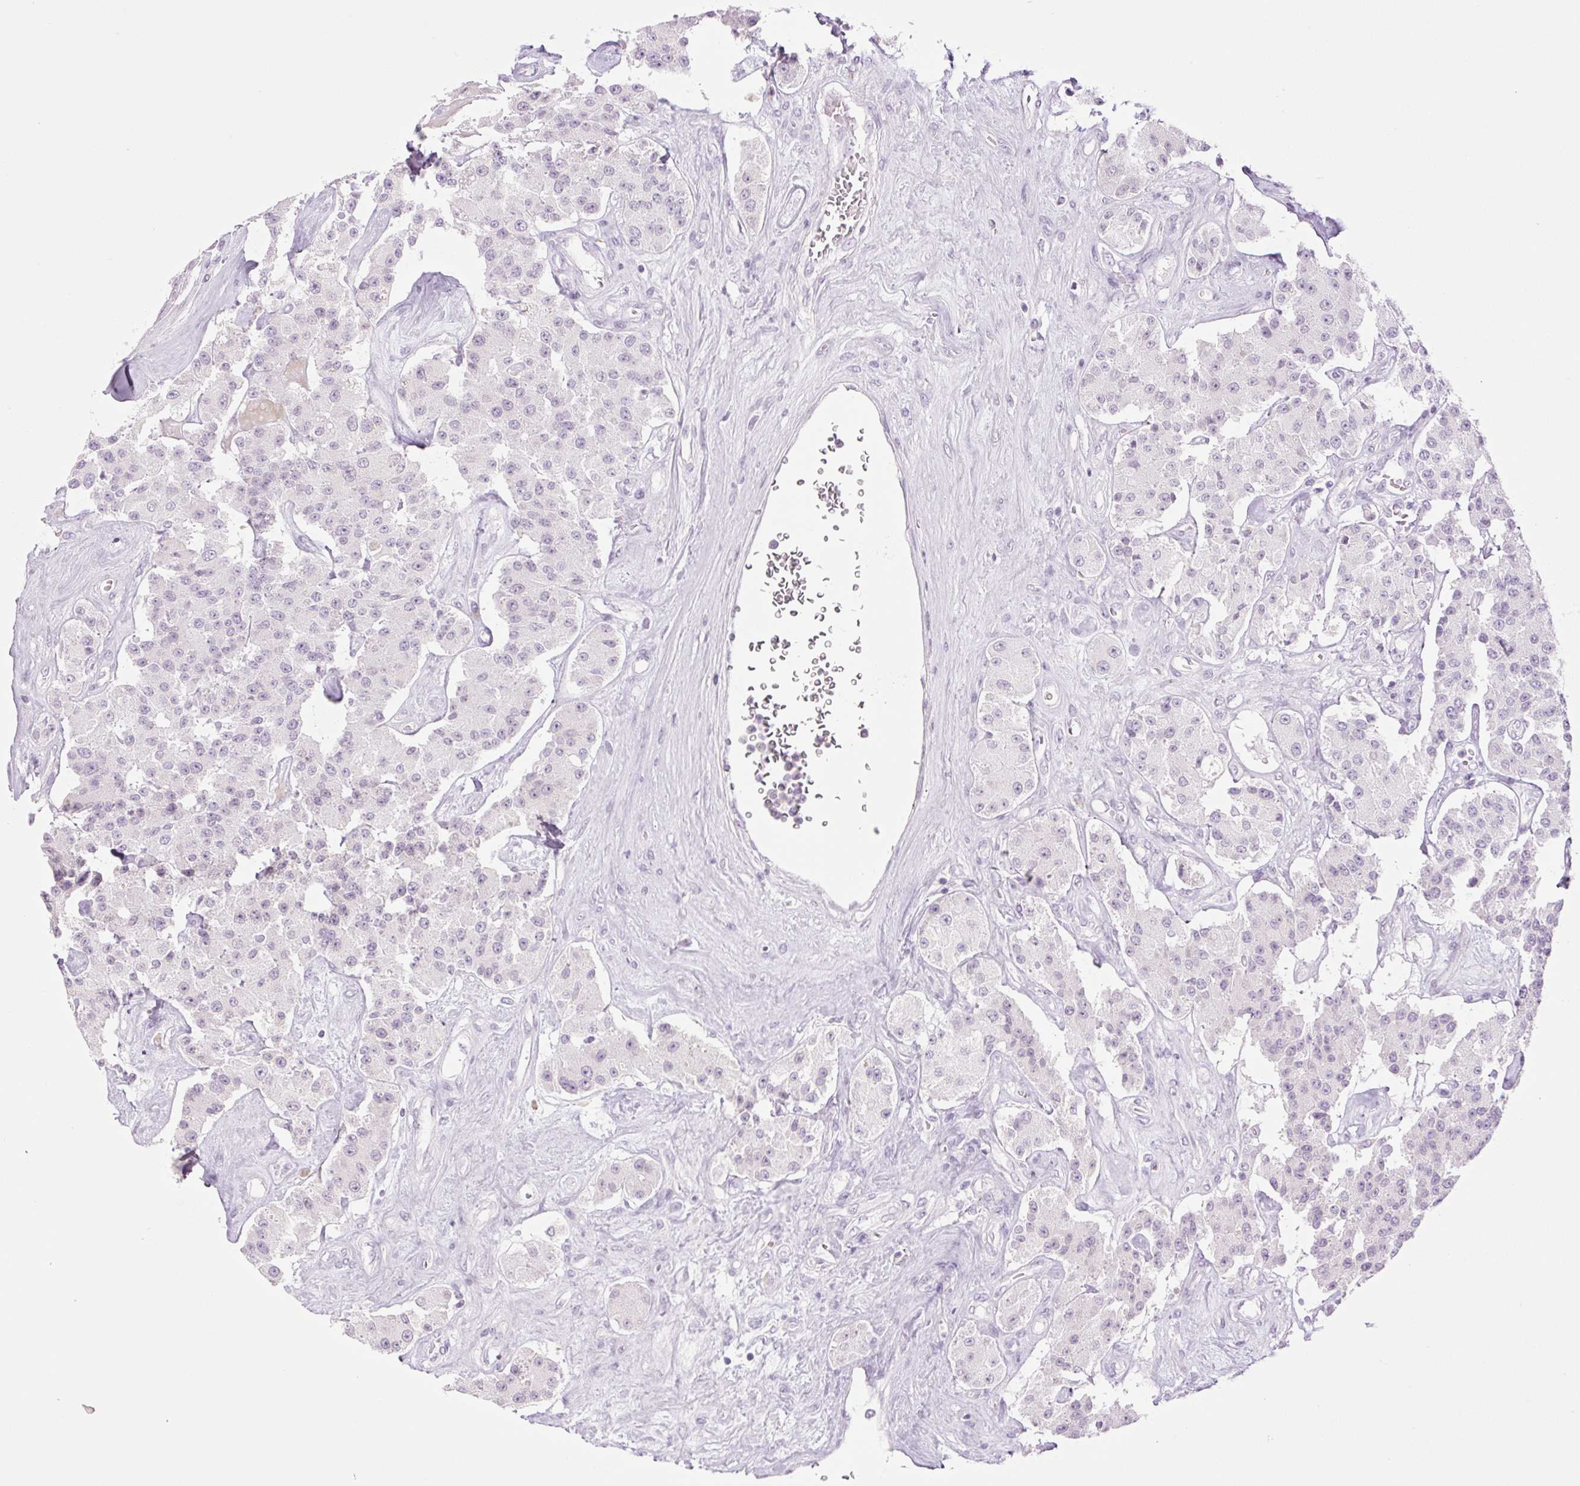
{"staining": {"intensity": "negative", "quantity": "none", "location": "none"}, "tissue": "carcinoid", "cell_type": "Tumor cells", "image_type": "cancer", "snomed": [{"axis": "morphology", "description": "Carcinoid, malignant, NOS"}, {"axis": "topography", "description": "Pancreas"}], "caption": "Carcinoid was stained to show a protein in brown. There is no significant positivity in tumor cells.", "gene": "TBX15", "patient": {"sex": "male", "age": 41}}